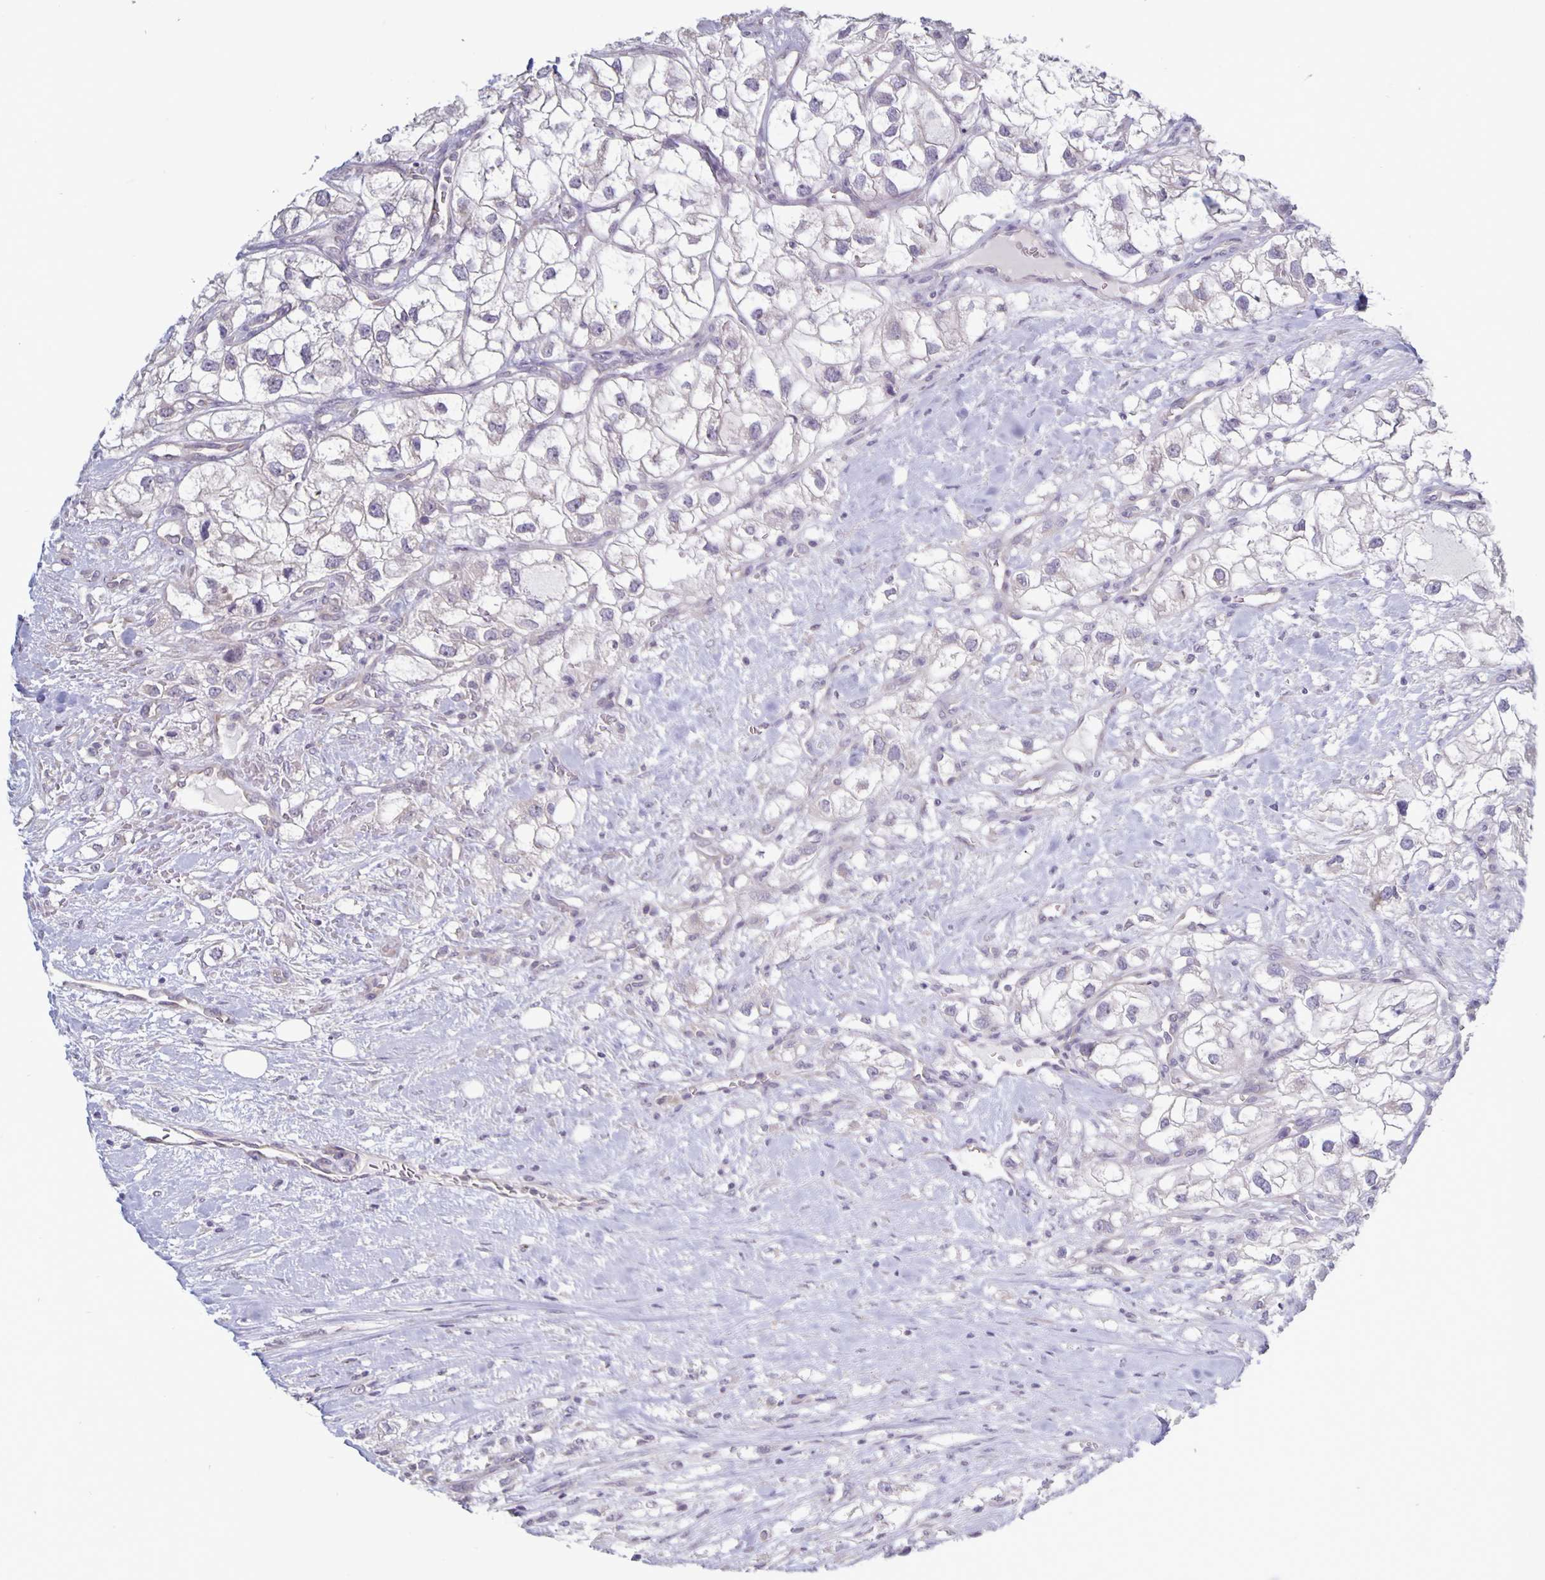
{"staining": {"intensity": "negative", "quantity": "none", "location": "none"}, "tissue": "renal cancer", "cell_type": "Tumor cells", "image_type": "cancer", "snomed": [{"axis": "morphology", "description": "Adenocarcinoma, NOS"}, {"axis": "topography", "description": "Kidney"}], "caption": "High power microscopy micrograph of an immunohistochemistry (IHC) micrograph of renal adenocarcinoma, revealing no significant expression in tumor cells.", "gene": "PLCB3", "patient": {"sex": "male", "age": 59}}